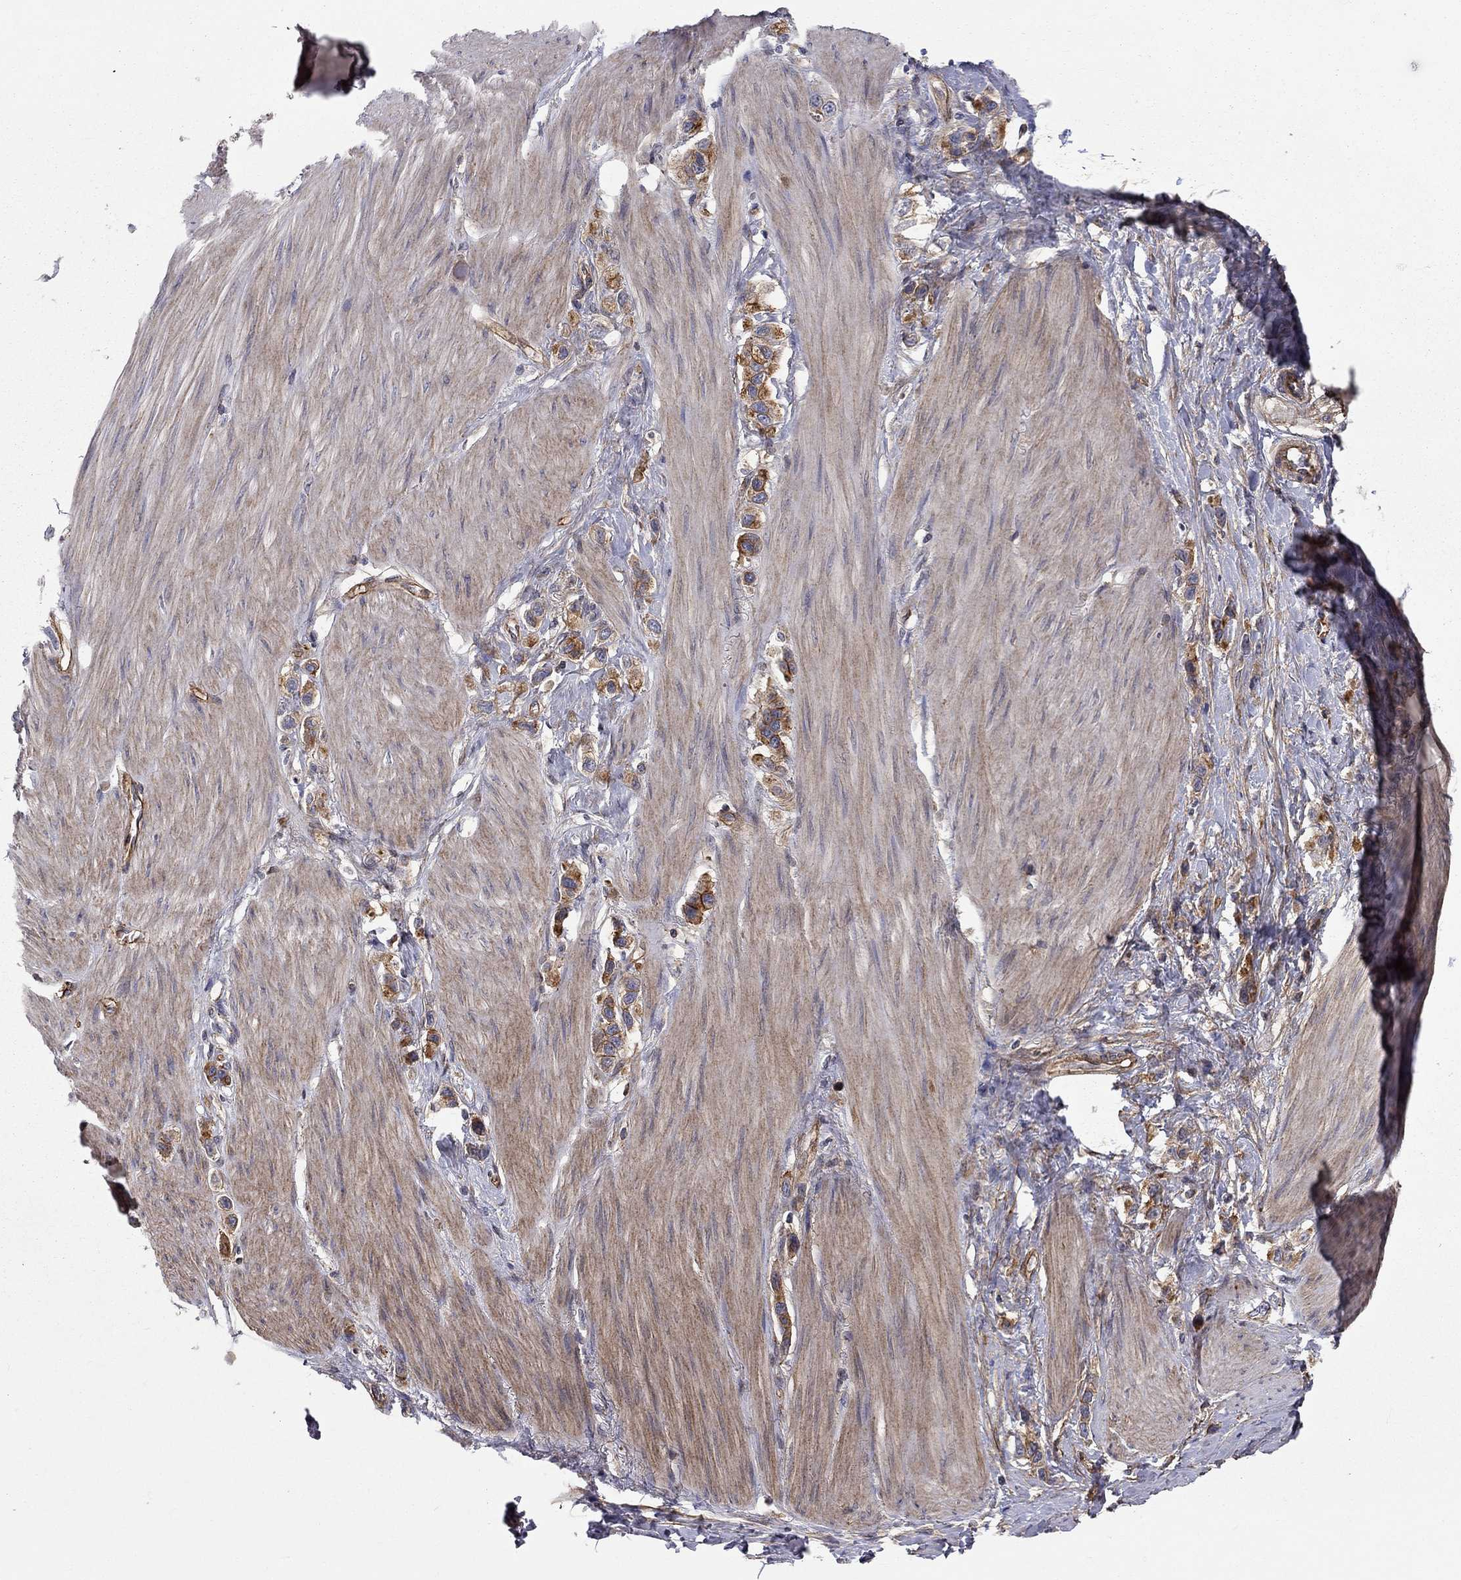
{"staining": {"intensity": "strong", "quantity": "25%-75%", "location": "cytoplasmic/membranous"}, "tissue": "stomach cancer", "cell_type": "Tumor cells", "image_type": "cancer", "snomed": [{"axis": "morphology", "description": "Normal tissue, NOS"}, {"axis": "morphology", "description": "Adenocarcinoma, NOS"}, {"axis": "morphology", "description": "Adenocarcinoma, High grade"}, {"axis": "topography", "description": "Stomach, upper"}, {"axis": "topography", "description": "Stomach"}], "caption": "Immunohistochemistry (DAB) staining of human stomach cancer (adenocarcinoma) exhibits strong cytoplasmic/membranous protein expression in about 25%-75% of tumor cells.", "gene": "RASEF", "patient": {"sex": "female", "age": 65}}